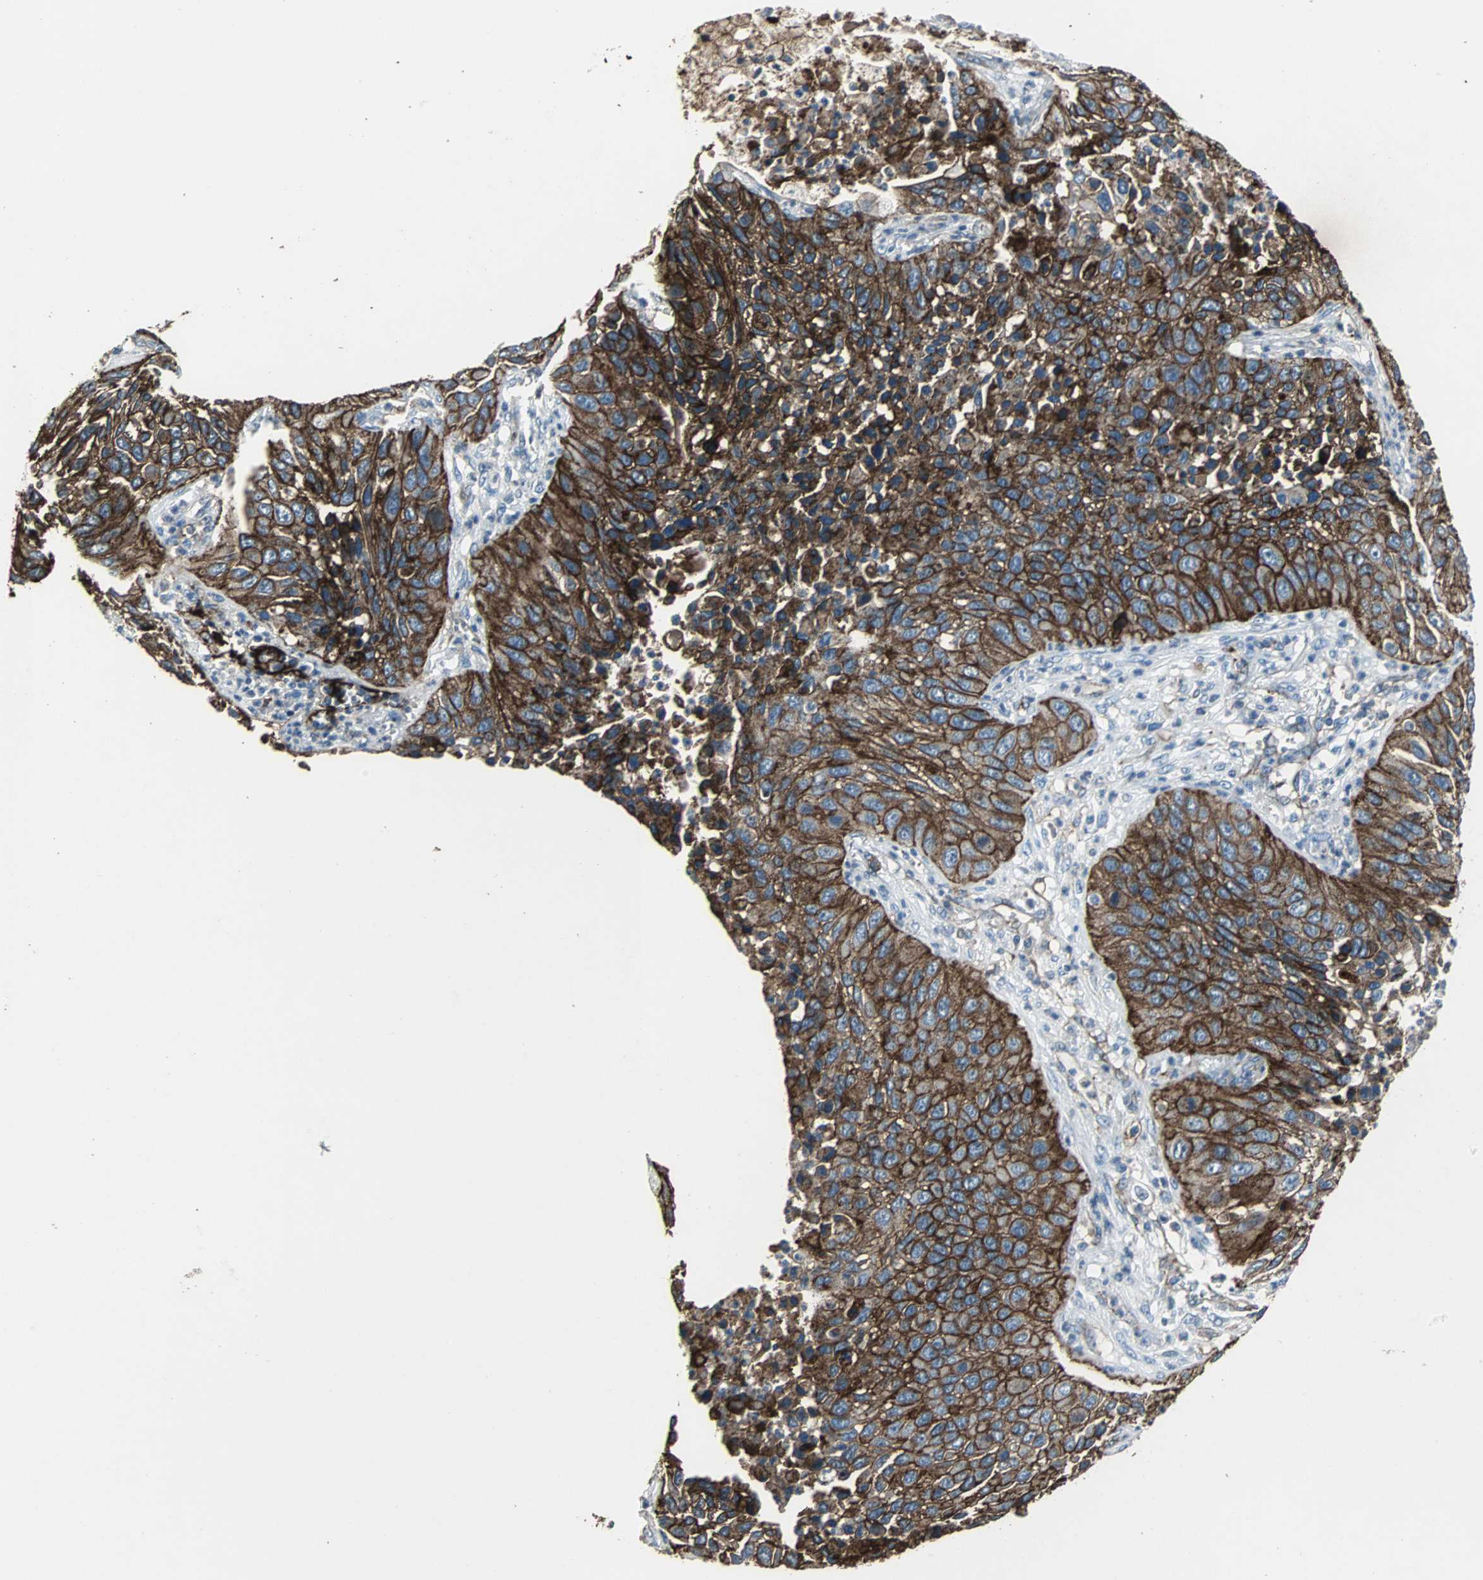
{"staining": {"intensity": "strong", "quantity": ">75%", "location": "cytoplasmic/membranous"}, "tissue": "lung cancer", "cell_type": "Tumor cells", "image_type": "cancer", "snomed": [{"axis": "morphology", "description": "Squamous cell carcinoma, NOS"}, {"axis": "topography", "description": "Lung"}], "caption": "A high amount of strong cytoplasmic/membranous expression is appreciated in about >75% of tumor cells in lung cancer tissue. (DAB IHC, brown staining for protein, blue staining for nuclei).", "gene": "F11R", "patient": {"sex": "female", "age": 76}}